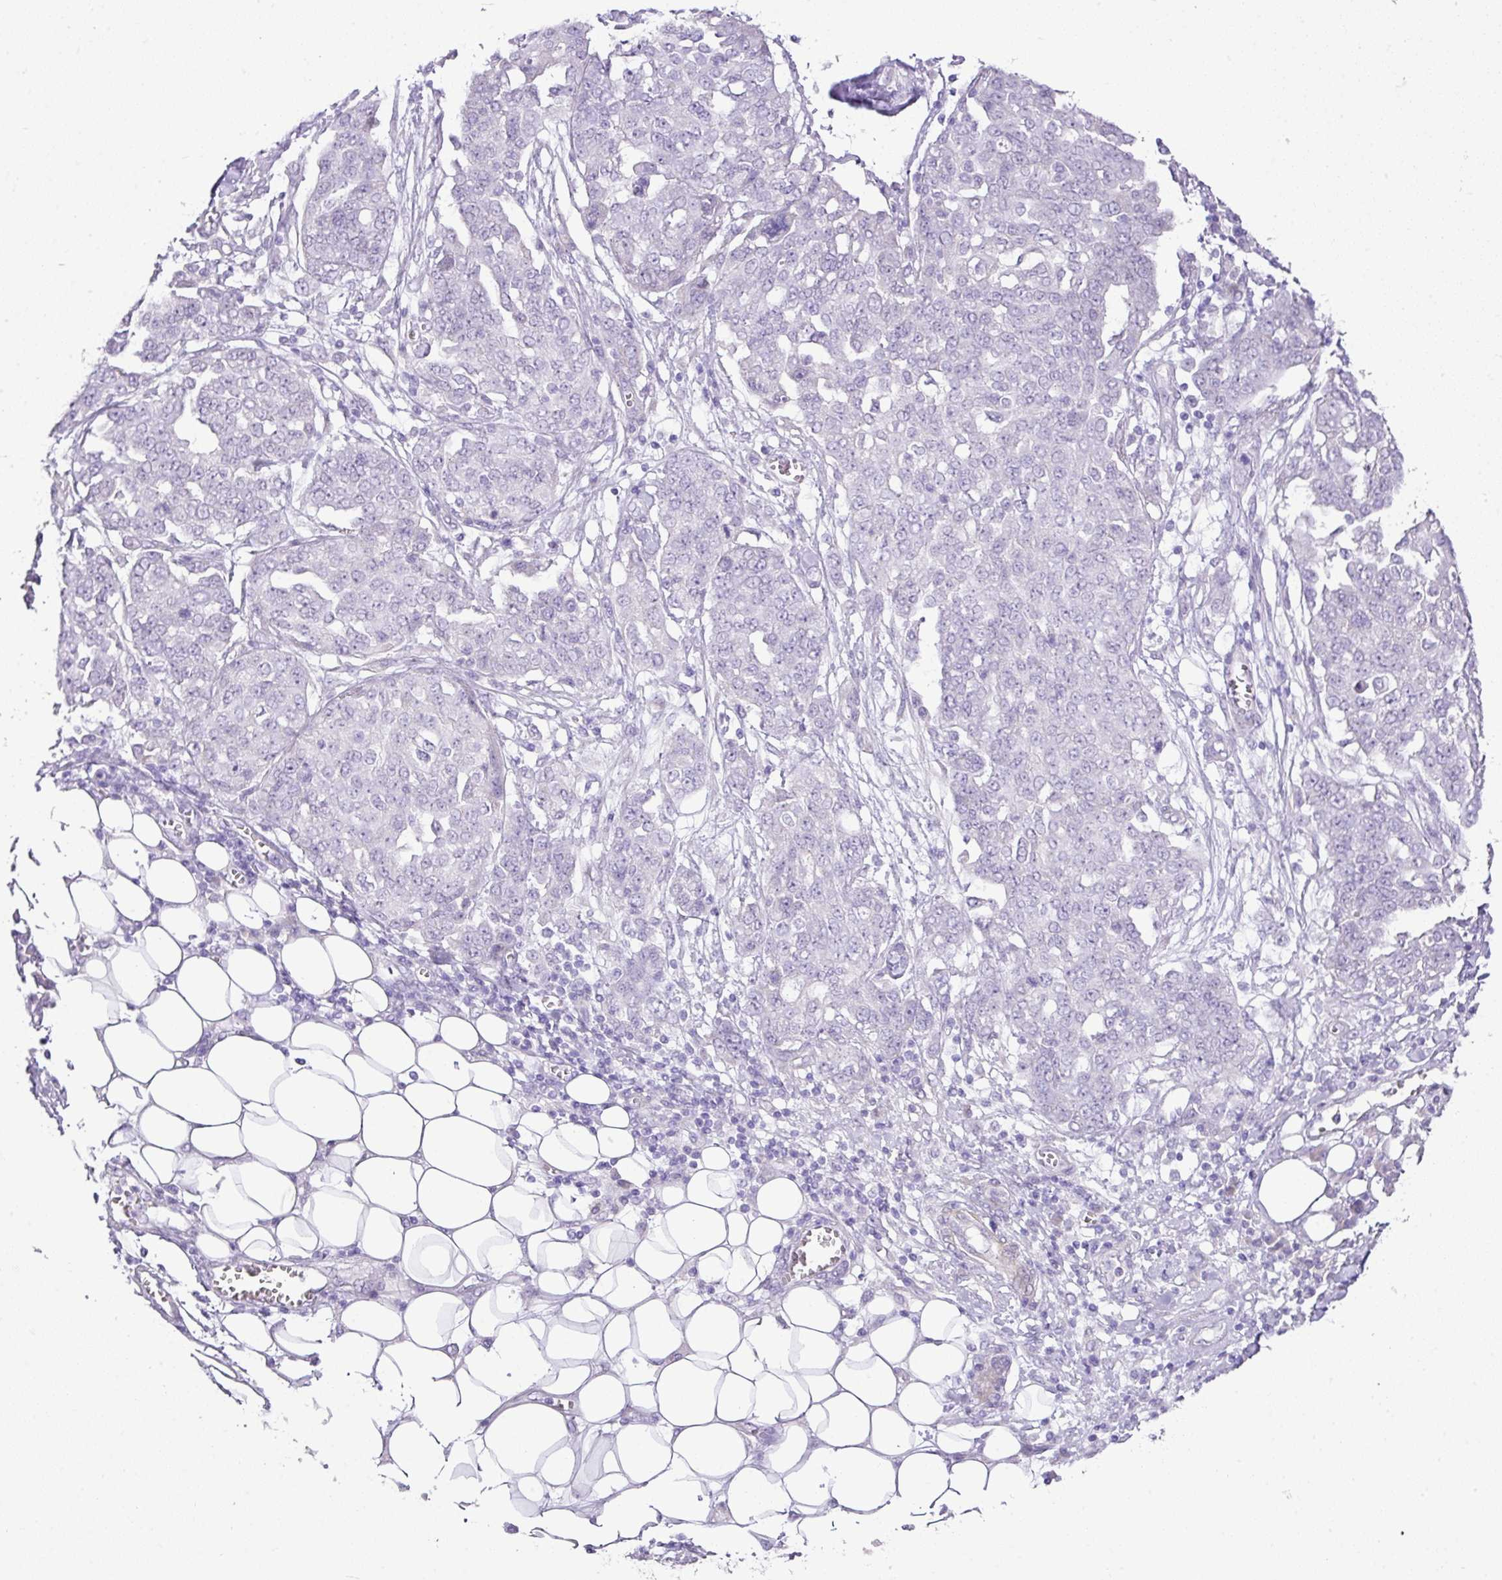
{"staining": {"intensity": "negative", "quantity": "none", "location": "none"}, "tissue": "ovarian cancer", "cell_type": "Tumor cells", "image_type": "cancer", "snomed": [{"axis": "morphology", "description": "Cystadenocarcinoma, serous, NOS"}, {"axis": "topography", "description": "Soft tissue"}, {"axis": "topography", "description": "Ovary"}], "caption": "An immunohistochemistry photomicrograph of ovarian serous cystadenocarcinoma is shown. There is no staining in tumor cells of ovarian serous cystadenocarcinoma. (Stains: DAB (3,3'-diaminobenzidine) immunohistochemistry (IHC) with hematoxylin counter stain, Microscopy: brightfield microscopy at high magnification).", "gene": "DIP2A", "patient": {"sex": "female", "age": 57}}